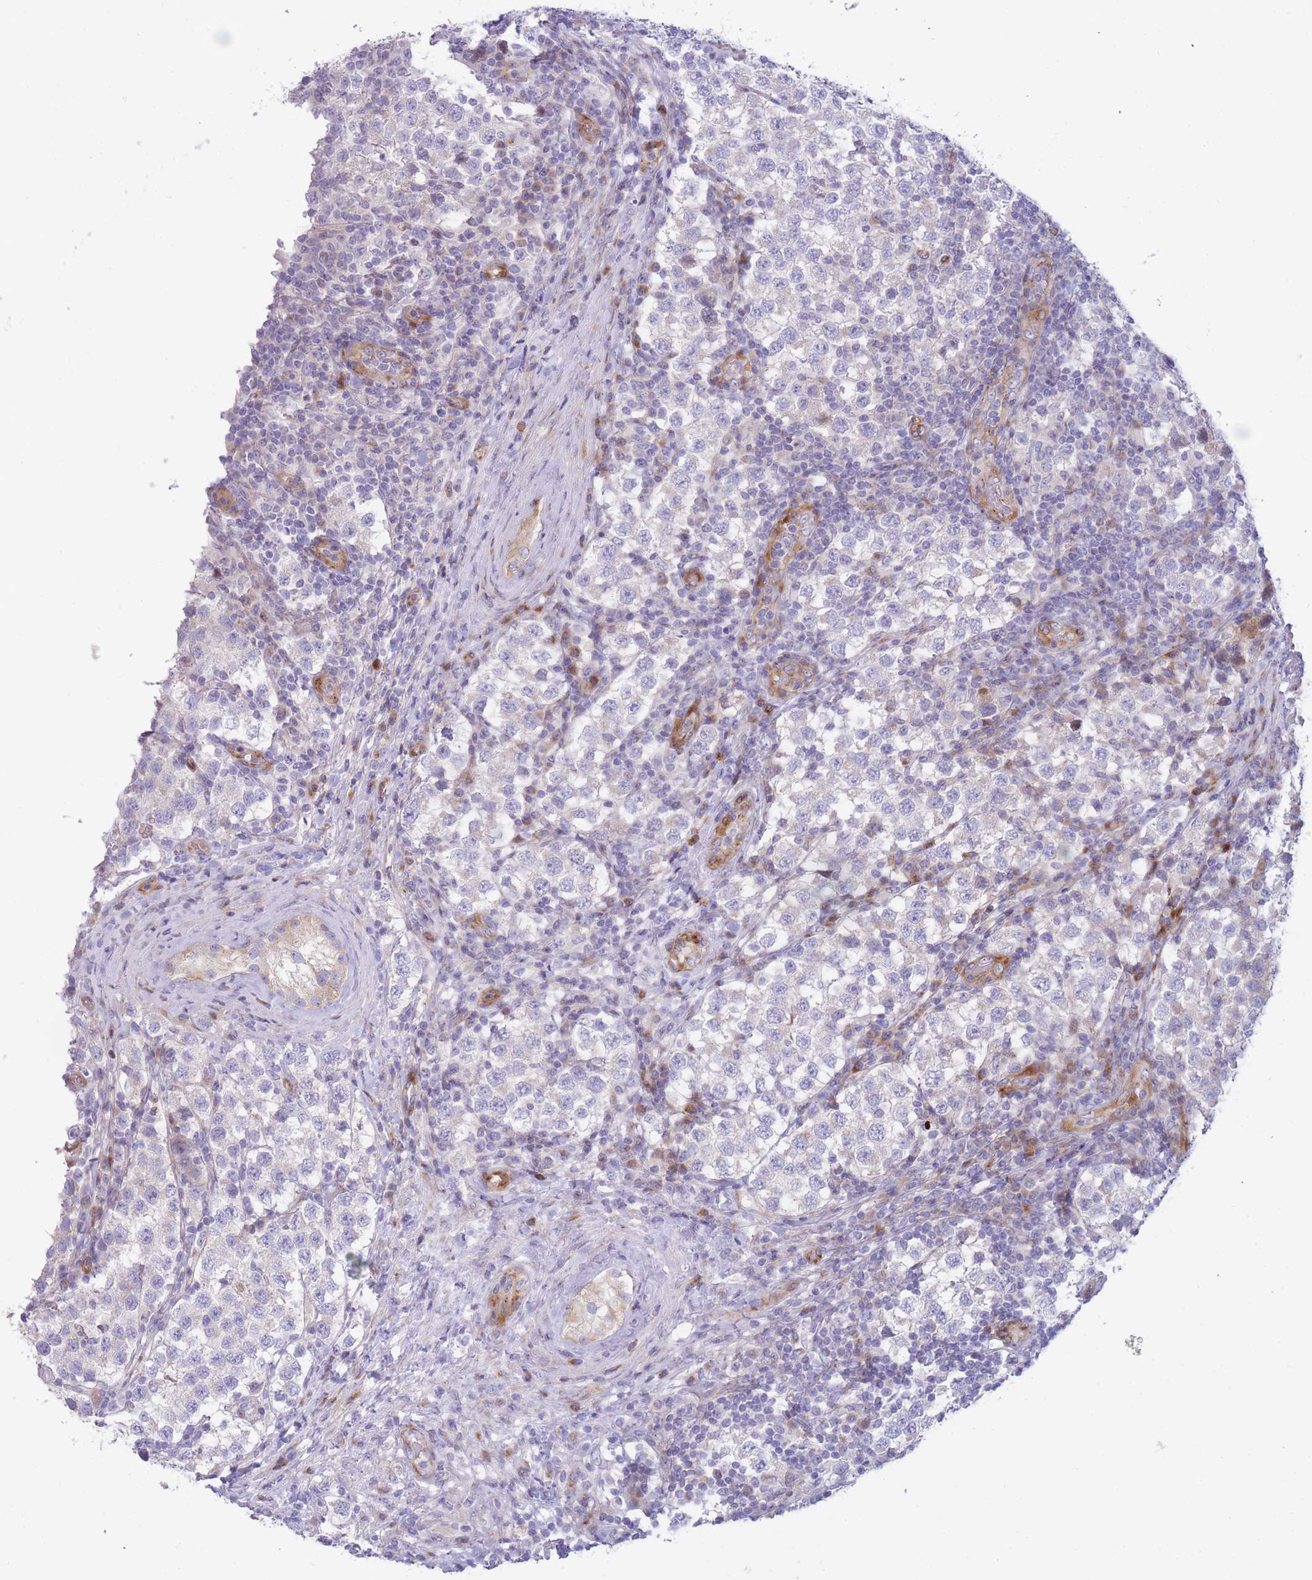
{"staining": {"intensity": "negative", "quantity": "none", "location": "none"}, "tissue": "testis cancer", "cell_type": "Tumor cells", "image_type": "cancer", "snomed": [{"axis": "morphology", "description": "Seminoma, NOS"}, {"axis": "topography", "description": "Testis"}], "caption": "IHC photomicrograph of neoplastic tissue: seminoma (testis) stained with DAB demonstrates no significant protein positivity in tumor cells.", "gene": "ATP5MC2", "patient": {"sex": "male", "age": 34}}